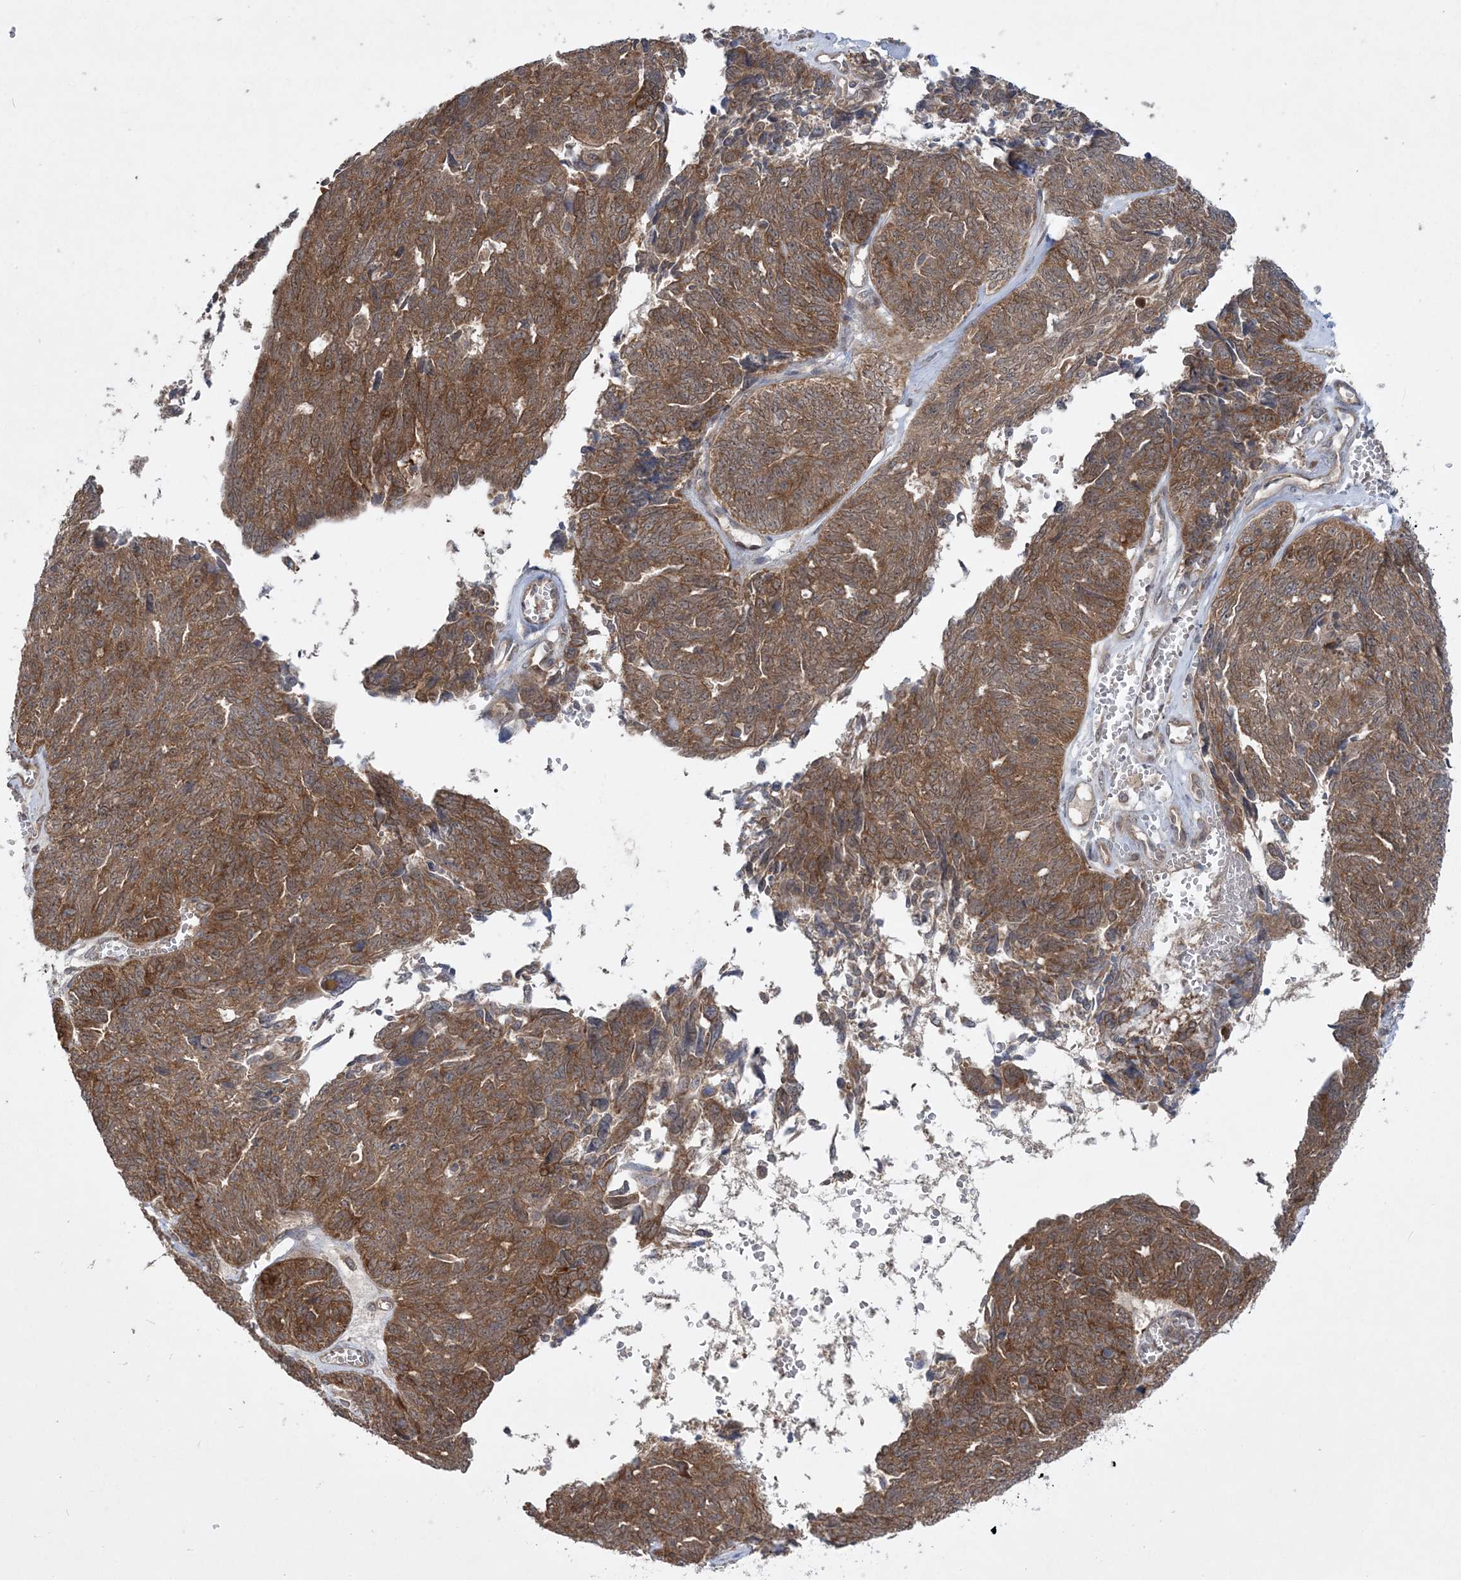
{"staining": {"intensity": "moderate", "quantity": ">75%", "location": "cytoplasmic/membranous"}, "tissue": "ovarian cancer", "cell_type": "Tumor cells", "image_type": "cancer", "snomed": [{"axis": "morphology", "description": "Cystadenocarcinoma, serous, NOS"}, {"axis": "topography", "description": "Ovary"}], "caption": "Immunohistochemical staining of ovarian cancer (serous cystadenocarcinoma) reveals medium levels of moderate cytoplasmic/membranous protein positivity in about >75% of tumor cells.", "gene": "MMADHC", "patient": {"sex": "female", "age": 79}}